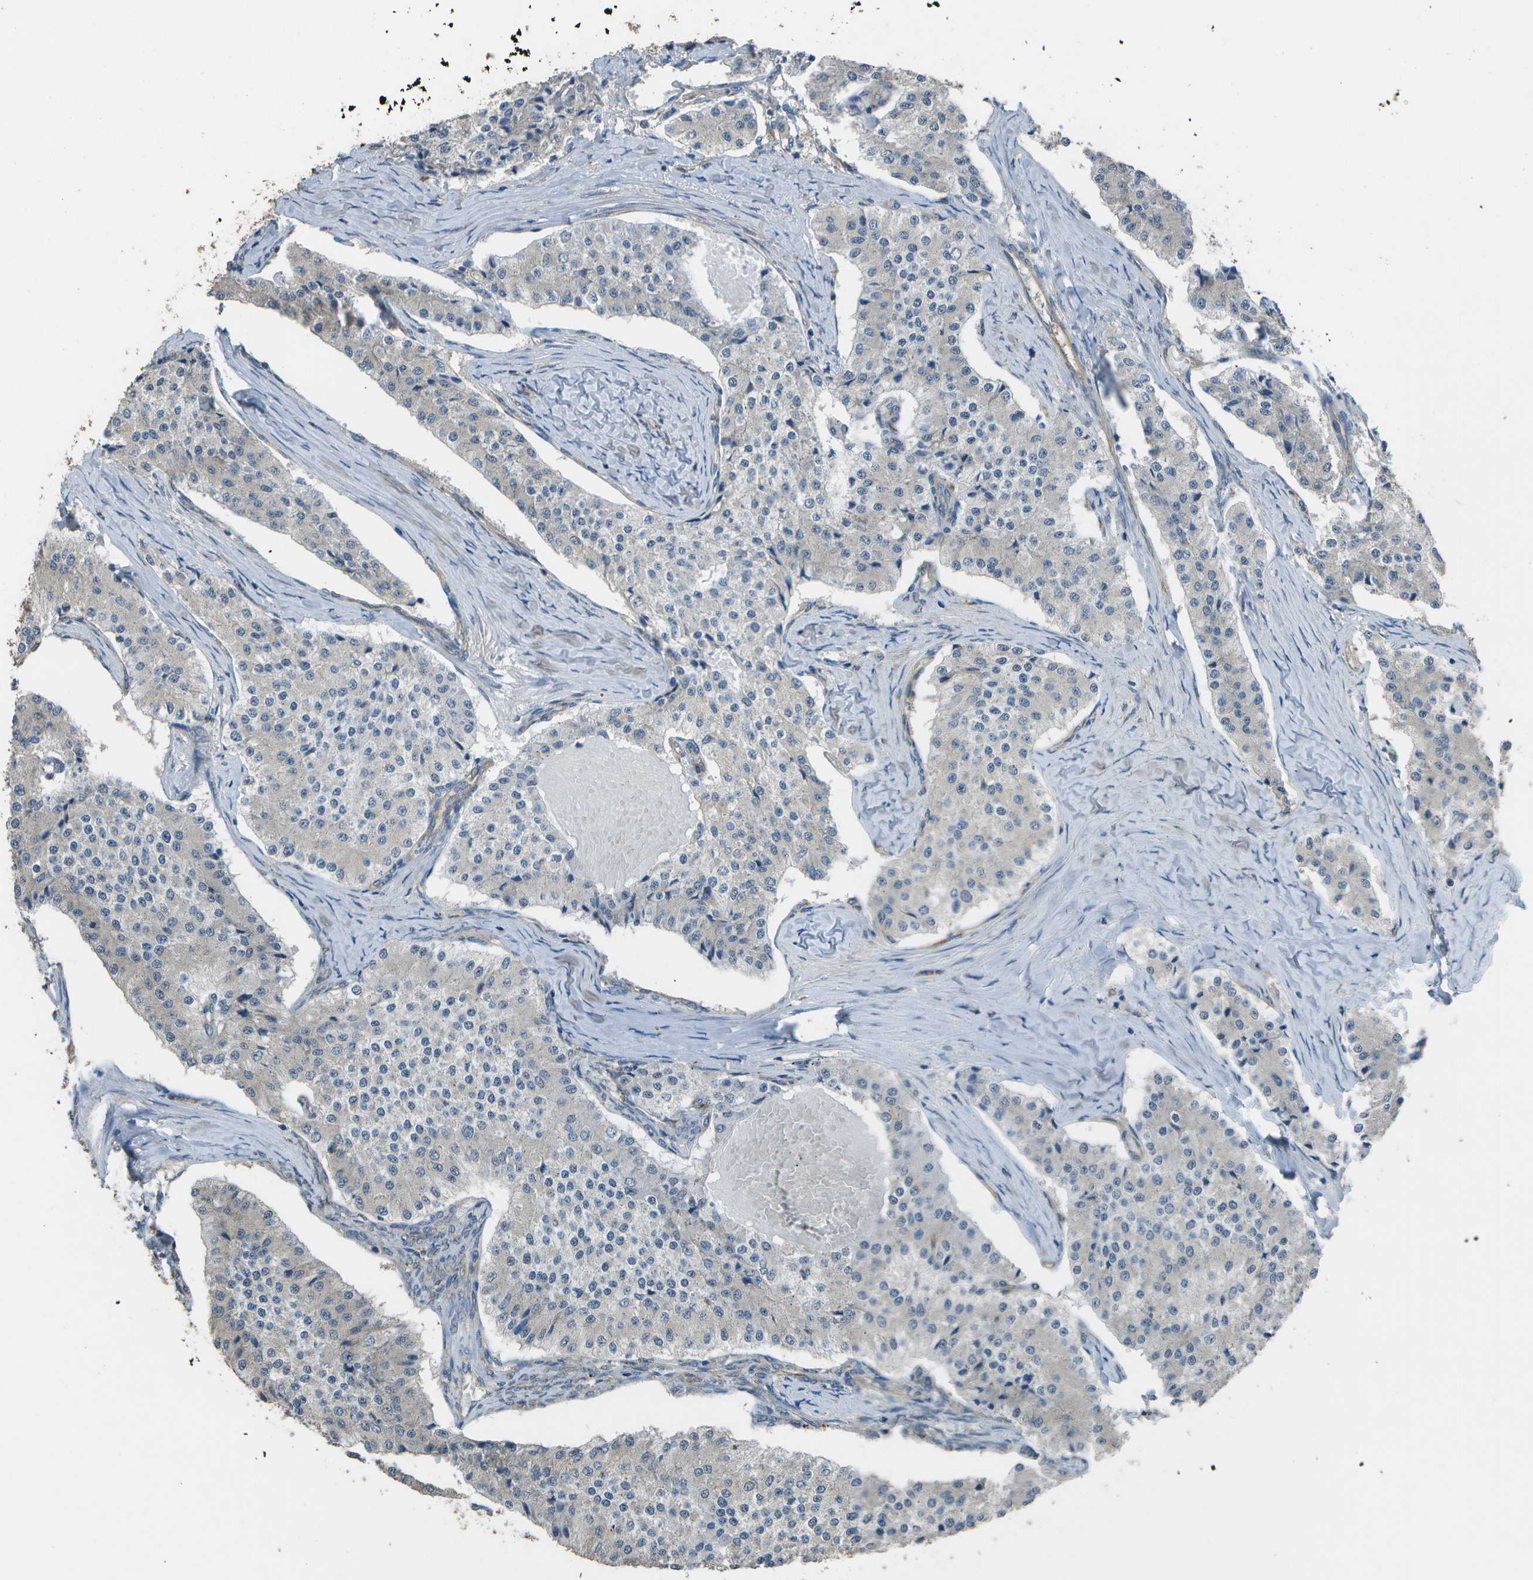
{"staining": {"intensity": "negative", "quantity": "none", "location": "none"}, "tissue": "carcinoid", "cell_type": "Tumor cells", "image_type": "cancer", "snomed": [{"axis": "morphology", "description": "Carcinoid, malignant, NOS"}, {"axis": "topography", "description": "Colon"}], "caption": "Tumor cells show no significant staining in carcinoid.", "gene": "CLNS1A", "patient": {"sex": "female", "age": 52}}